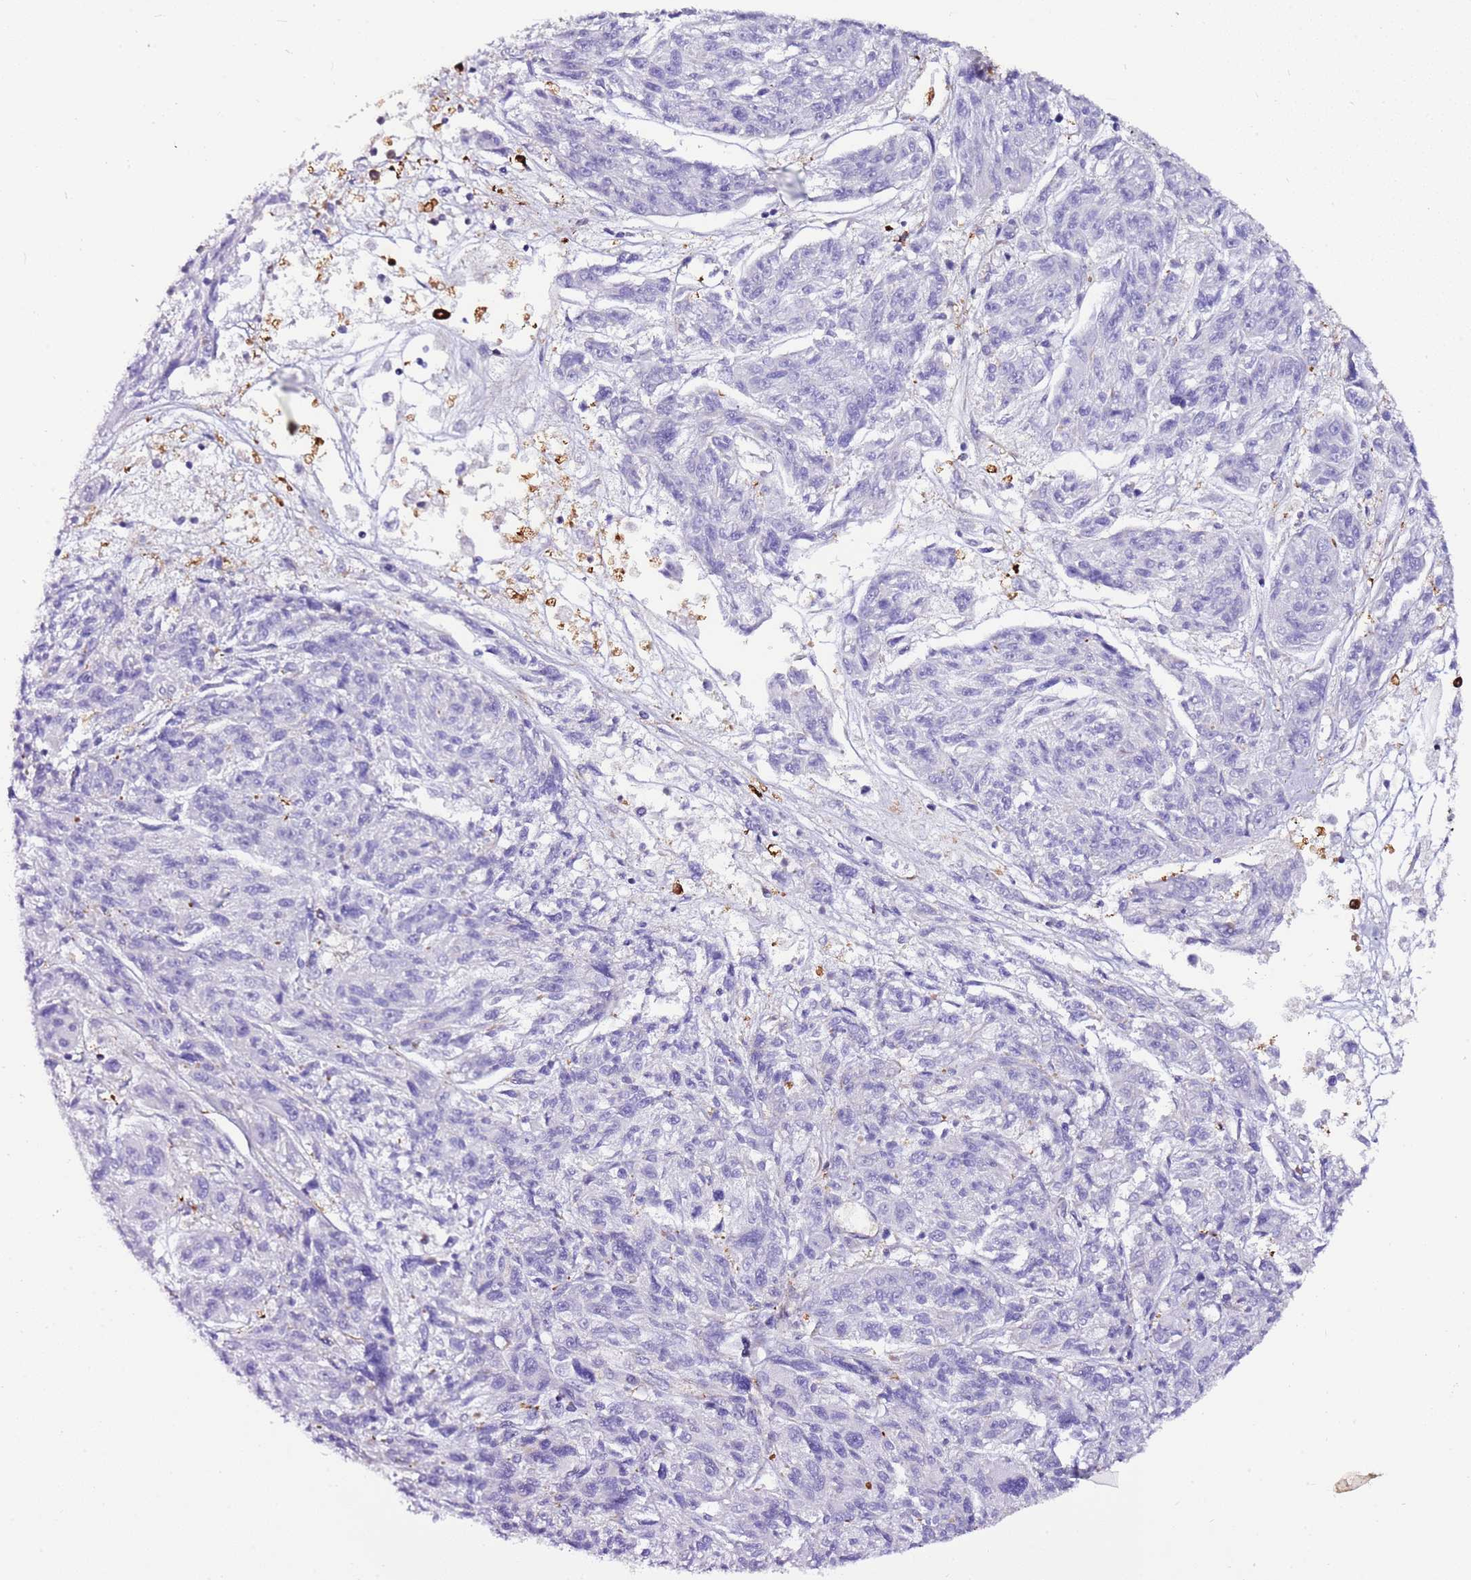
{"staining": {"intensity": "negative", "quantity": "none", "location": "none"}, "tissue": "melanoma", "cell_type": "Tumor cells", "image_type": "cancer", "snomed": [{"axis": "morphology", "description": "Malignant melanoma, NOS"}, {"axis": "topography", "description": "Skin"}], "caption": "Tumor cells show no significant staining in melanoma.", "gene": "ATXN2L", "patient": {"sex": "male", "age": 53}}